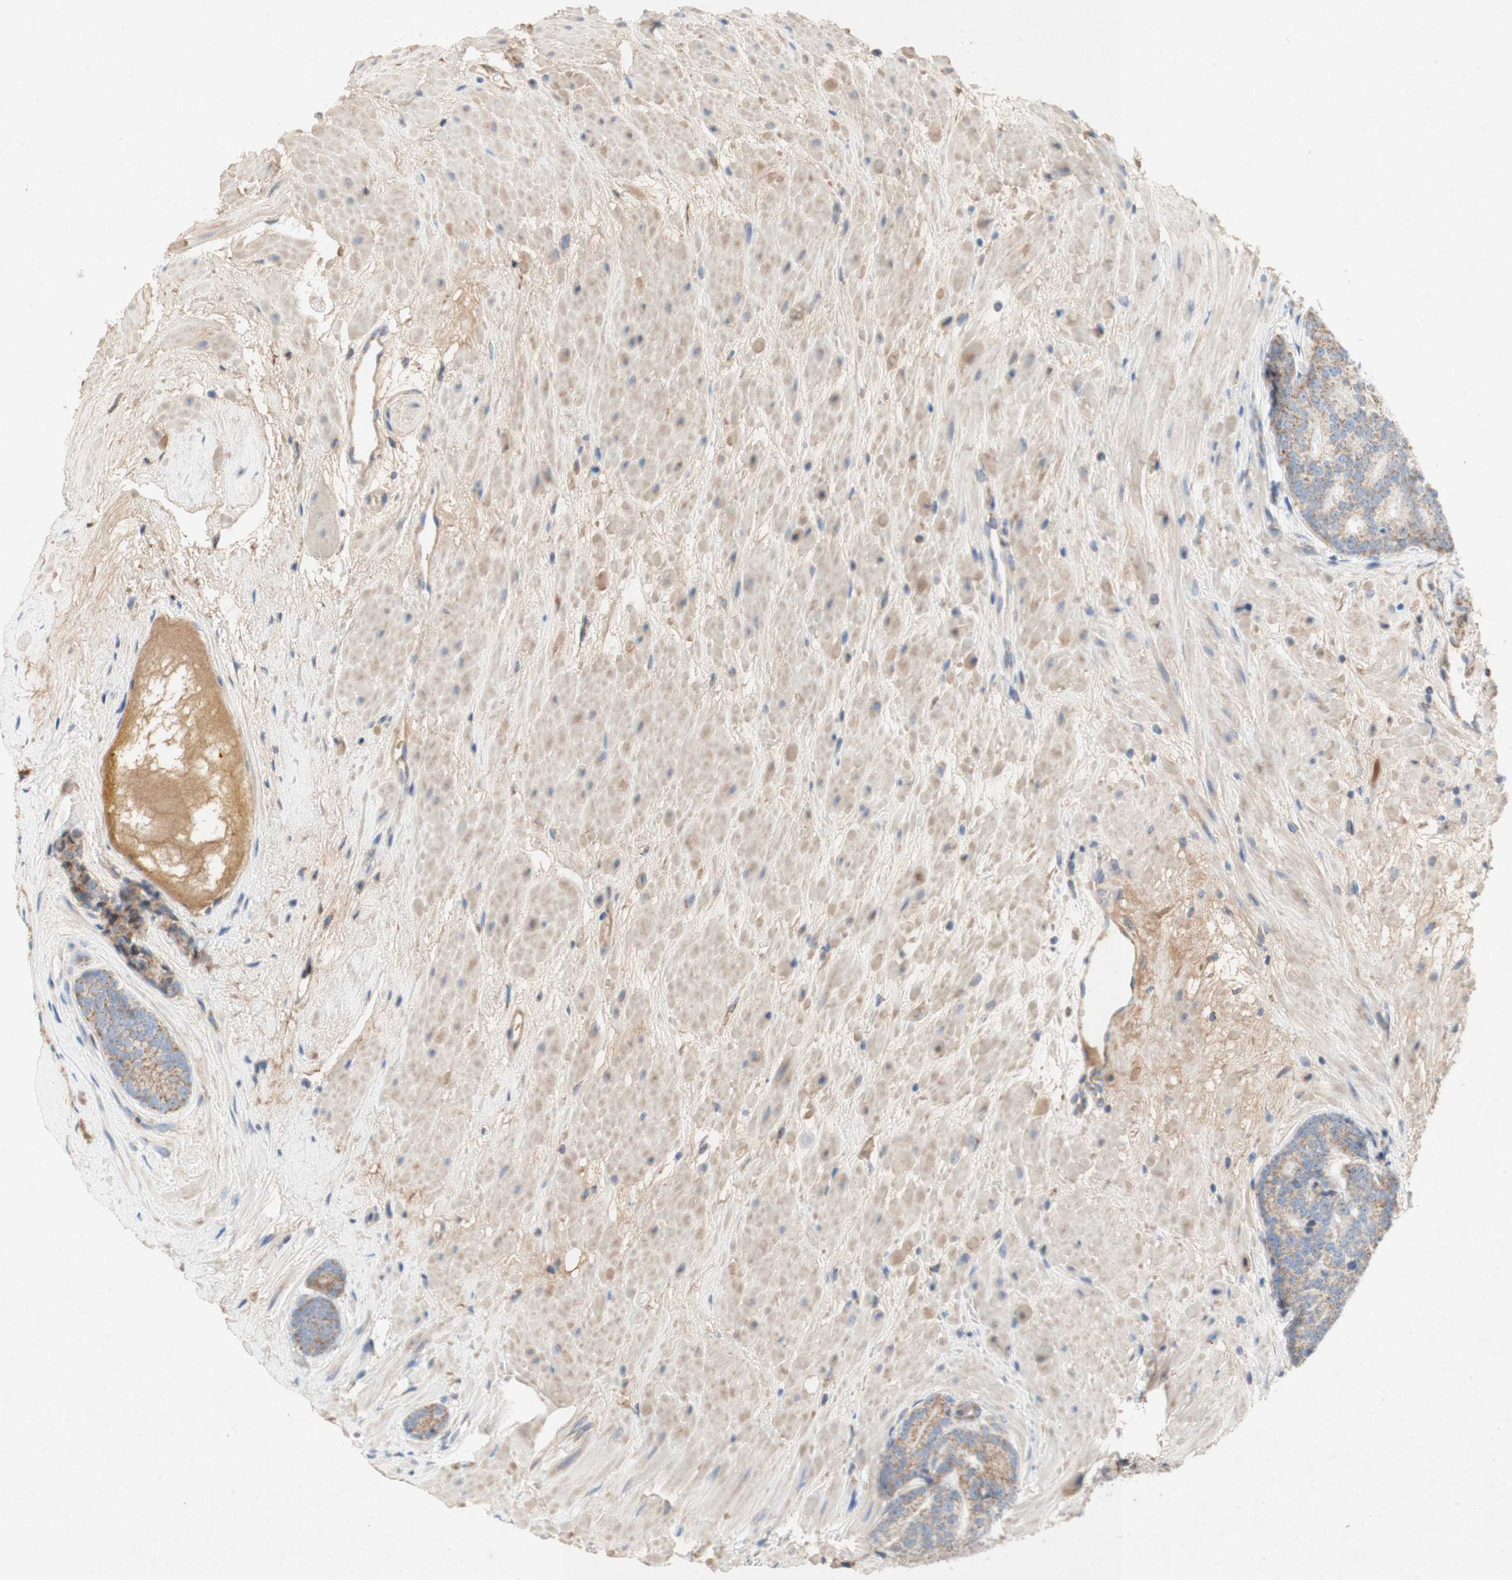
{"staining": {"intensity": "weak", "quantity": ">75%", "location": "cytoplasmic/membranous"}, "tissue": "prostate cancer", "cell_type": "Tumor cells", "image_type": "cancer", "snomed": [{"axis": "morphology", "description": "Adenocarcinoma, High grade"}, {"axis": "topography", "description": "Prostate"}], "caption": "Tumor cells reveal weak cytoplasmic/membranous expression in about >75% of cells in prostate high-grade adenocarcinoma.", "gene": "SDHB", "patient": {"sex": "male", "age": 61}}